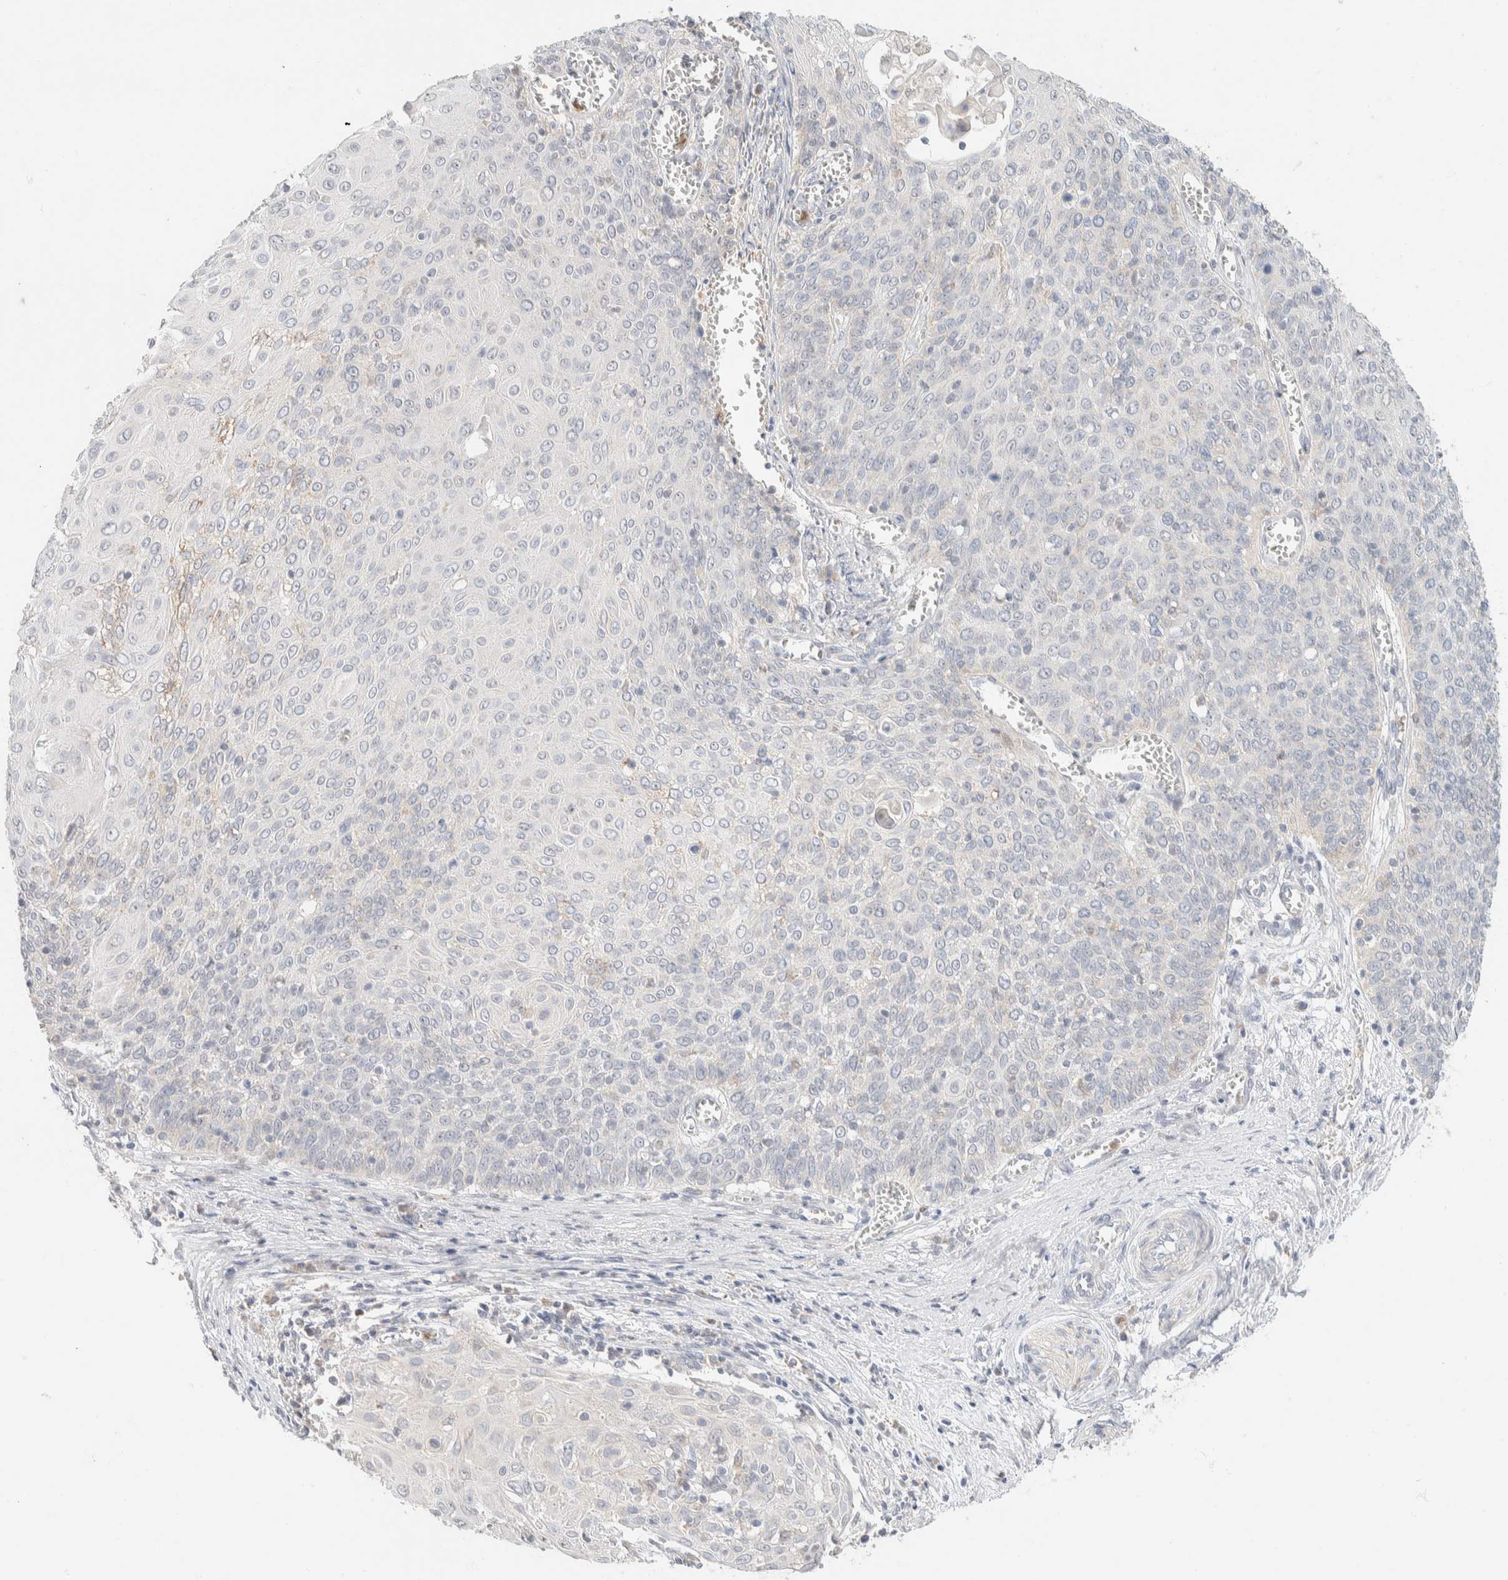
{"staining": {"intensity": "negative", "quantity": "none", "location": "none"}, "tissue": "cervical cancer", "cell_type": "Tumor cells", "image_type": "cancer", "snomed": [{"axis": "morphology", "description": "Squamous cell carcinoma, NOS"}, {"axis": "topography", "description": "Cervix"}], "caption": "There is no significant positivity in tumor cells of squamous cell carcinoma (cervical).", "gene": "HDHD3", "patient": {"sex": "female", "age": 39}}